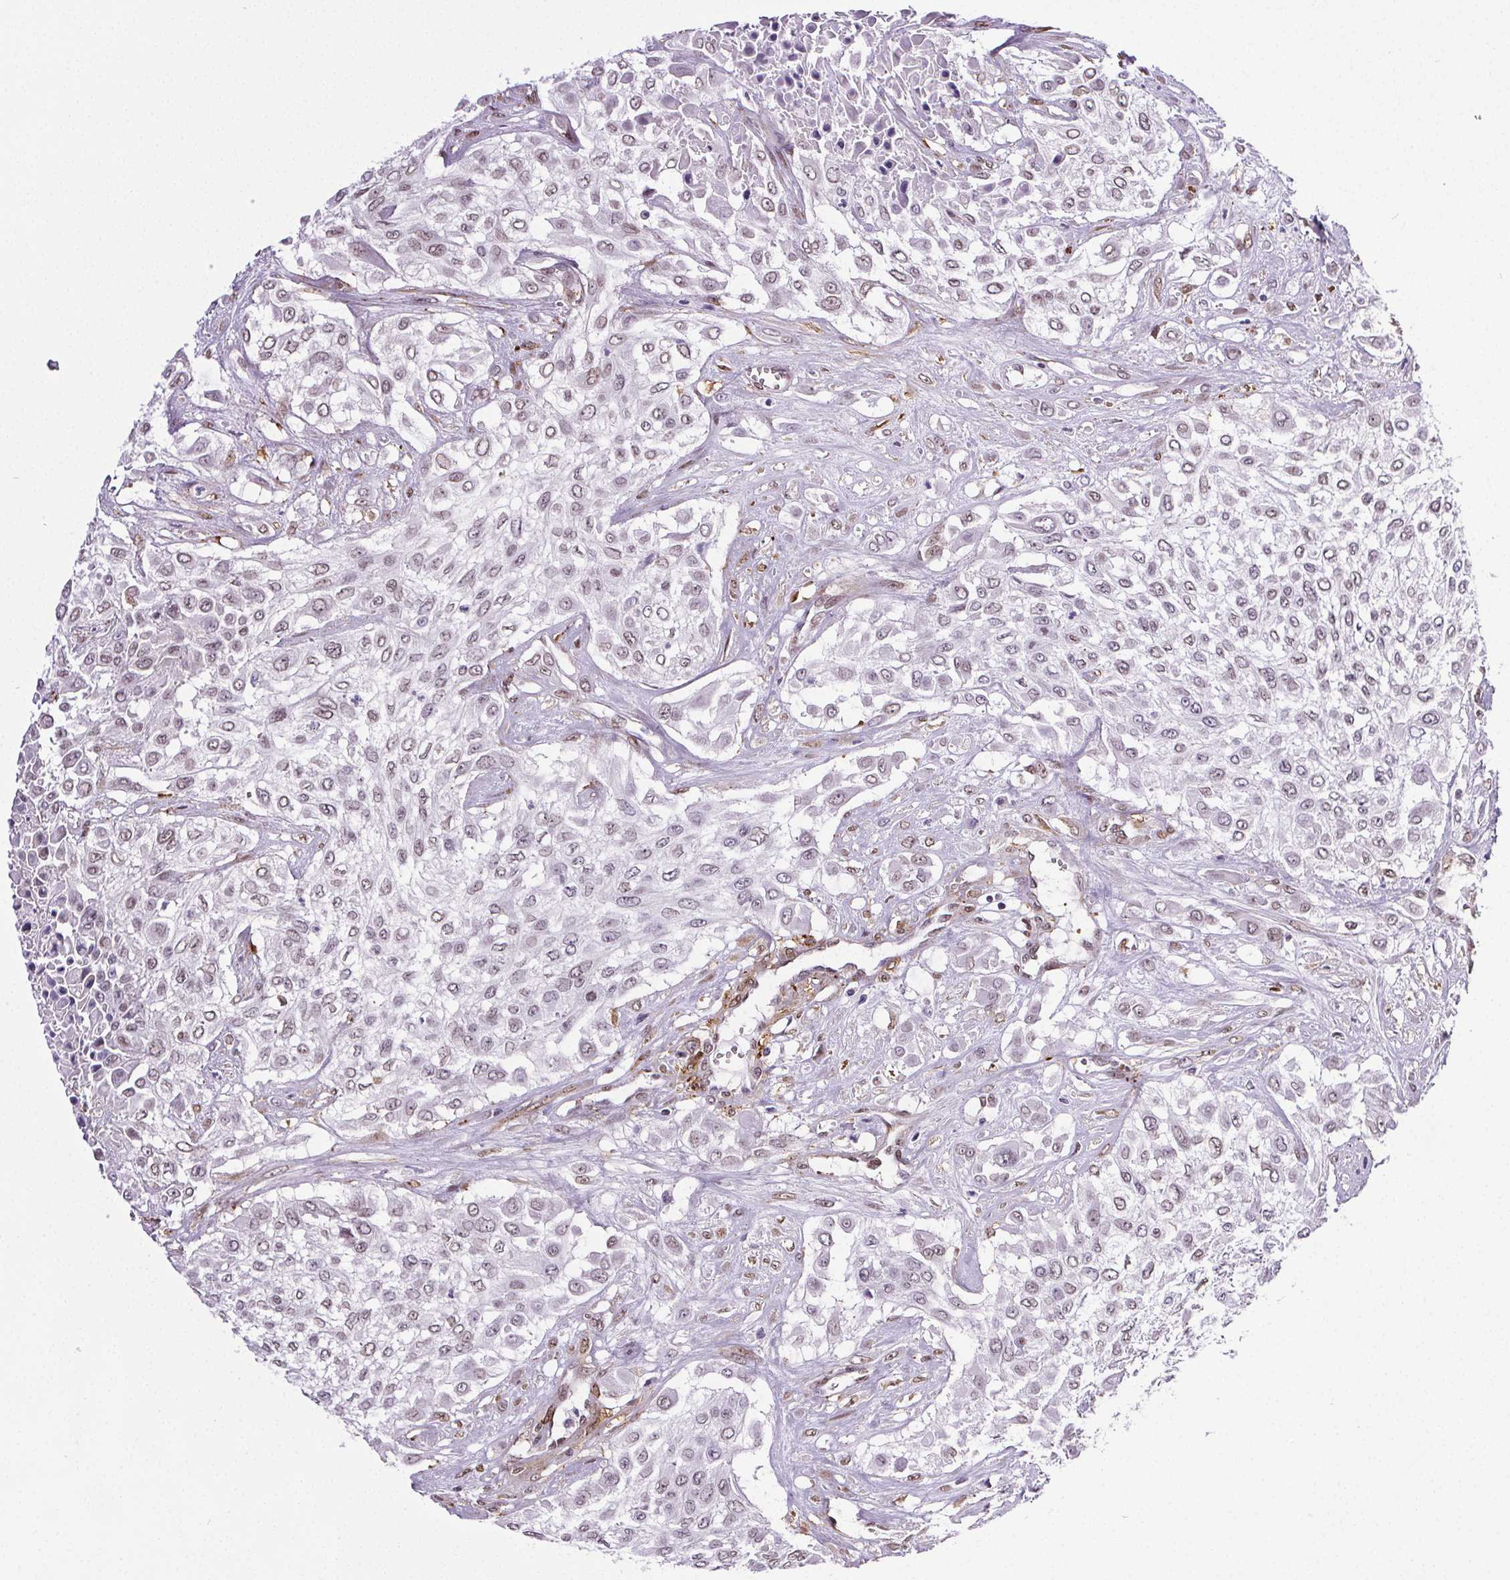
{"staining": {"intensity": "weak", "quantity": "<25%", "location": "nuclear"}, "tissue": "urothelial cancer", "cell_type": "Tumor cells", "image_type": "cancer", "snomed": [{"axis": "morphology", "description": "Urothelial carcinoma, High grade"}, {"axis": "topography", "description": "Urinary bladder"}], "caption": "Tumor cells show no significant expression in urothelial cancer.", "gene": "GP6", "patient": {"sex": "male", "age": 57}}